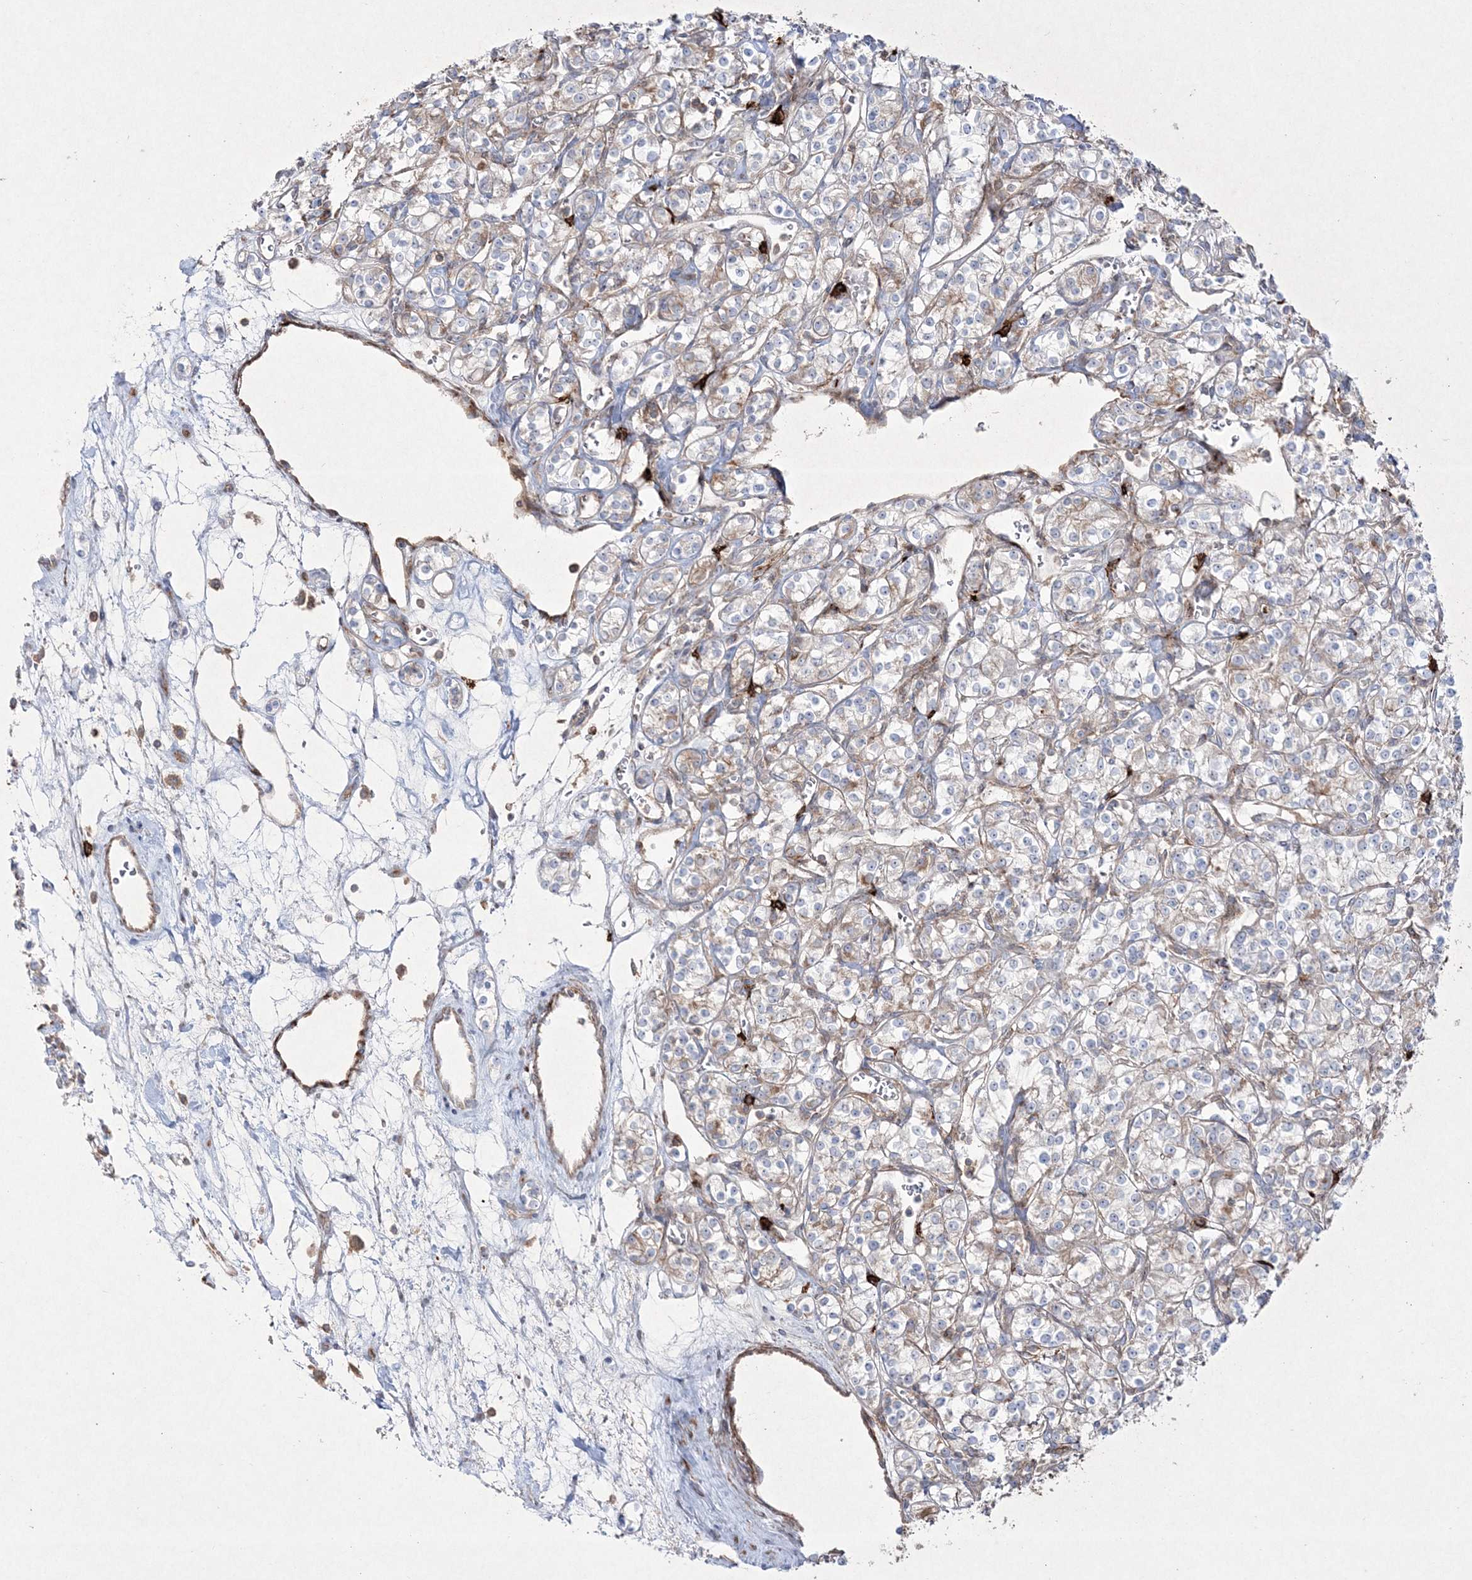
{"staining": {"intensity": "moderate", "quantity": "<25%", "location": "cytoplasmic/membranous"}, "tissue": "renal cancer", "cell_type": "Tumor cells", "image_type": "cancer", "snomed": [{"axis": "morphology", "description": "Adenocarcinoma, NOS"}, {"axis": "topography", "description": "Kidney"}], "caption": "An IHC photomicrograph of tumor tissue is shown. Protein staining in brown highlights moderate cytoplasmic/membranous positivity in adenocarcinoma (renal) within tumor cells.", "gene": "RICTOR", "patient": {"sex": "male", "age": 77}}